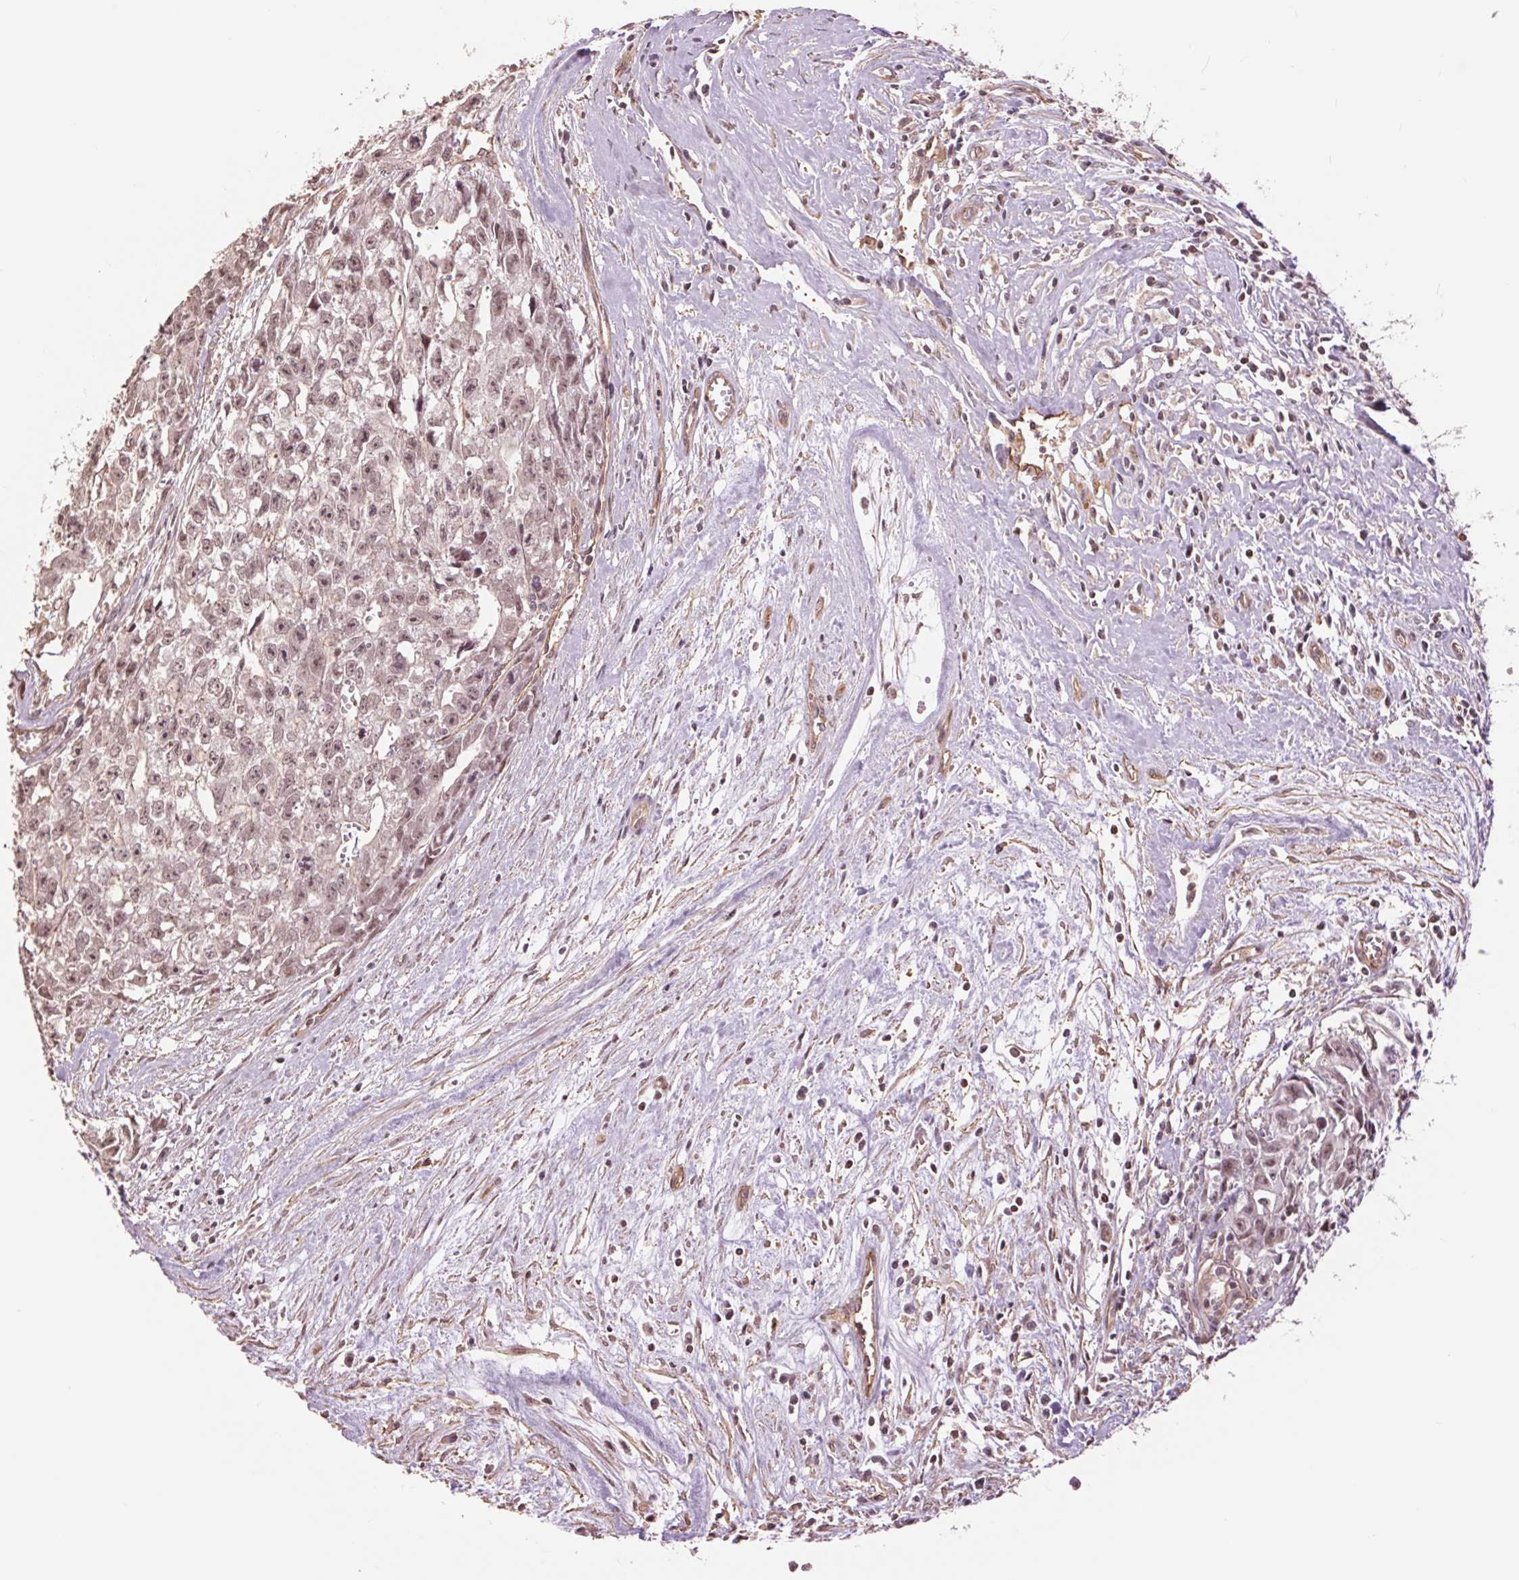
{"staining": {"intensity": "weak", "quantity": ">75%", "location": "nuclear"}, "tissue": "testis cancer", "cell_type": "Tumor cells", "image_type": "cancer", "snomed": [{"axis": "morphology", "description": "Carcinoma, Embryonal, NOS"}, {"axis": "morphology", "description": "Teratoma, malignant, NOS"}, {"axis": "topography", "description": "Testis"}], "caption": "The photomicrograph demonstrates immunohistochemical staining of embryonal carcinoma (testis). There is weak nuclear expression is appreciated in about >75% of tumor cells. (DAB IHC with brightfield microscopy, high magnification).", "gene": "PALM", "patient": {"sex": "male", "age": 24}}